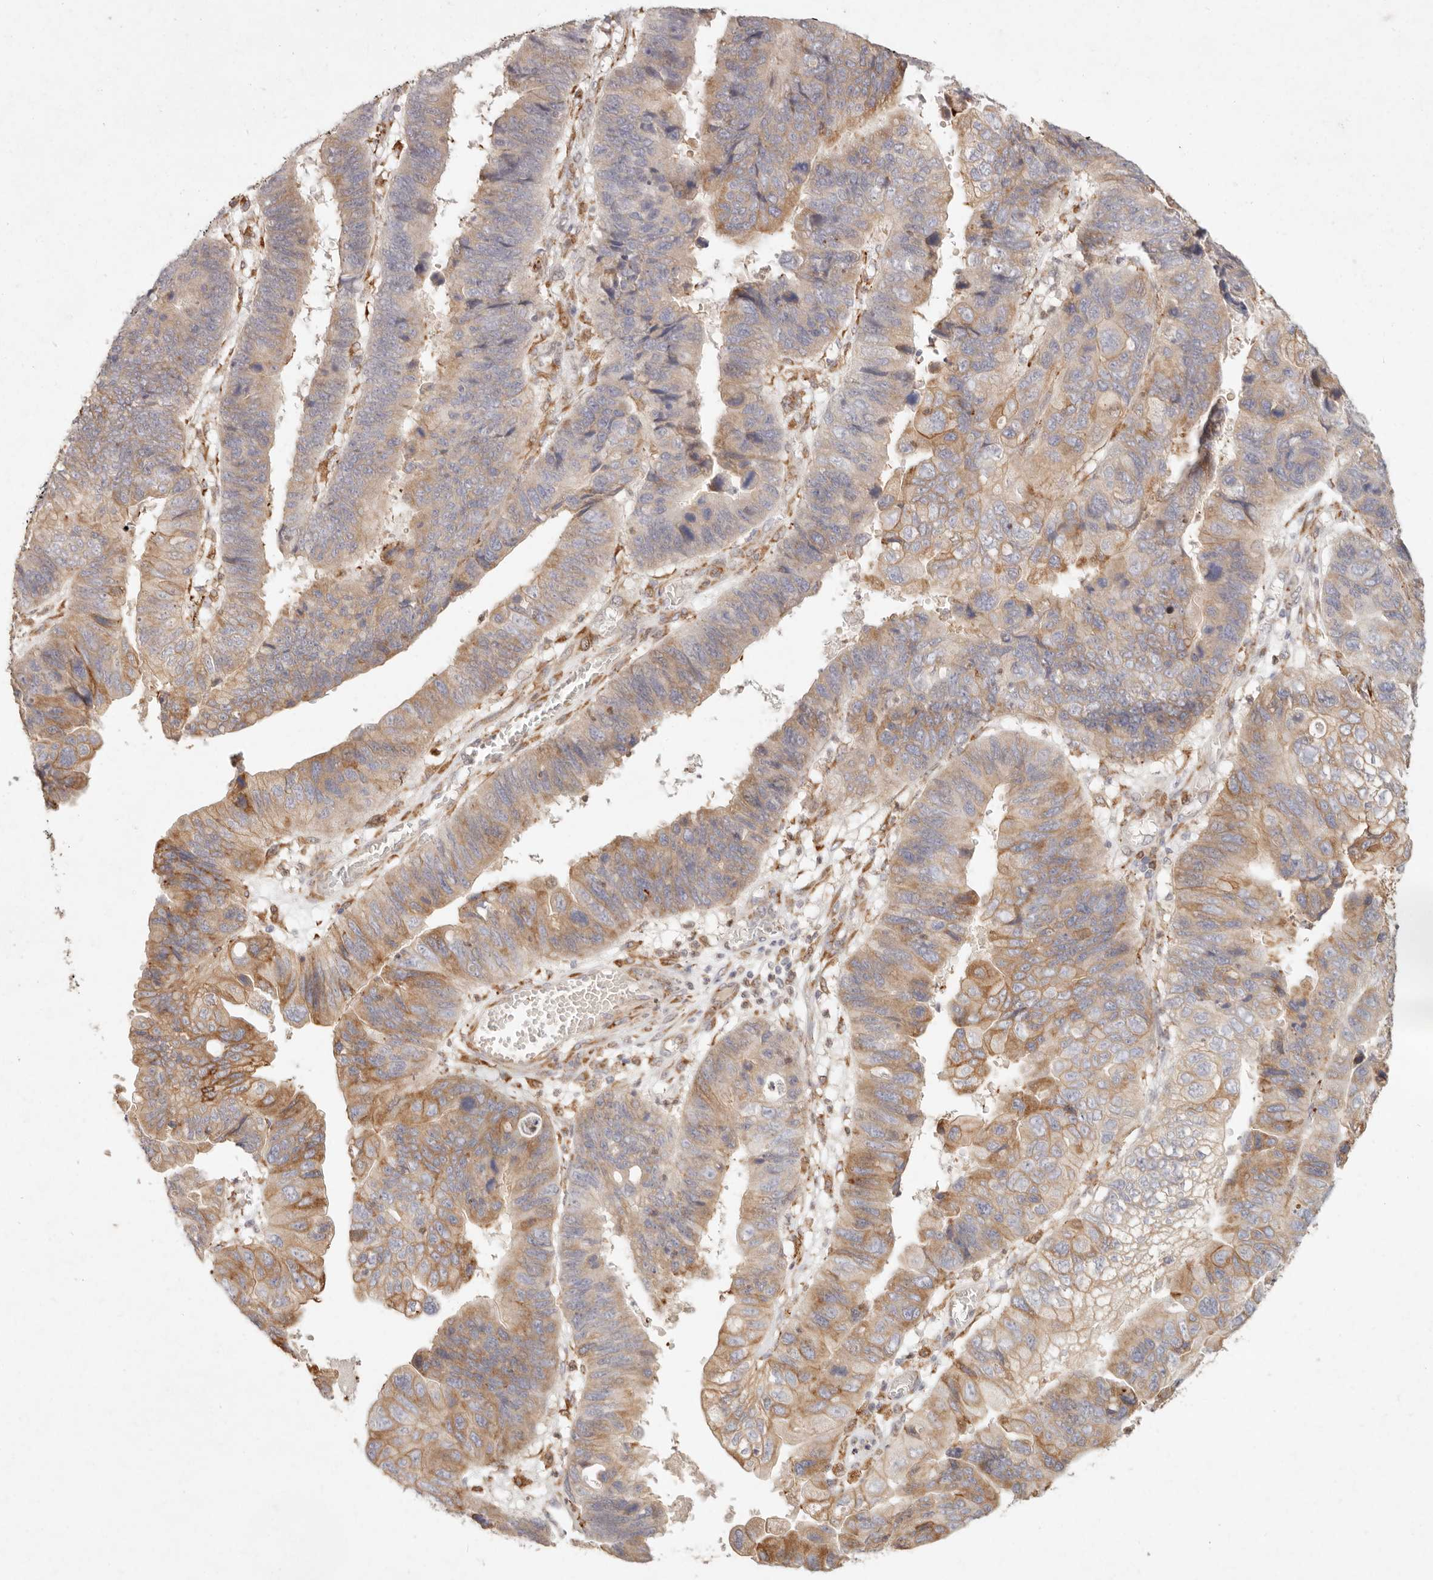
{"staining": {"intensity": "moderate", "quantity": "25%-75%", "location": "cytoplasmic/membranous"}, "tissue": "stomach cancer", "cell_type": "Tumor cells", "image_type": "cancer", "snomed": [{"axis": "morphology", "description": "Adenocarcinoma, NOS"}, {"axis": "topography", "description": "Stomach"}], "caption": "IHC (DAB (3,3'-diaminobenzidine)) staining of stomach adenocarcinoma demonstrates moderate cytoplasmic/membranous protein positivity in approximately 25%-75% of tumor cells. The staining was performed using DAB to visualize the protein expression in brown, while the nuclei were stained in blue with hematoxylin (Magnification: 20x).", "gene": "C1orf127", "patient": {"sex": "male", "age": 59}}